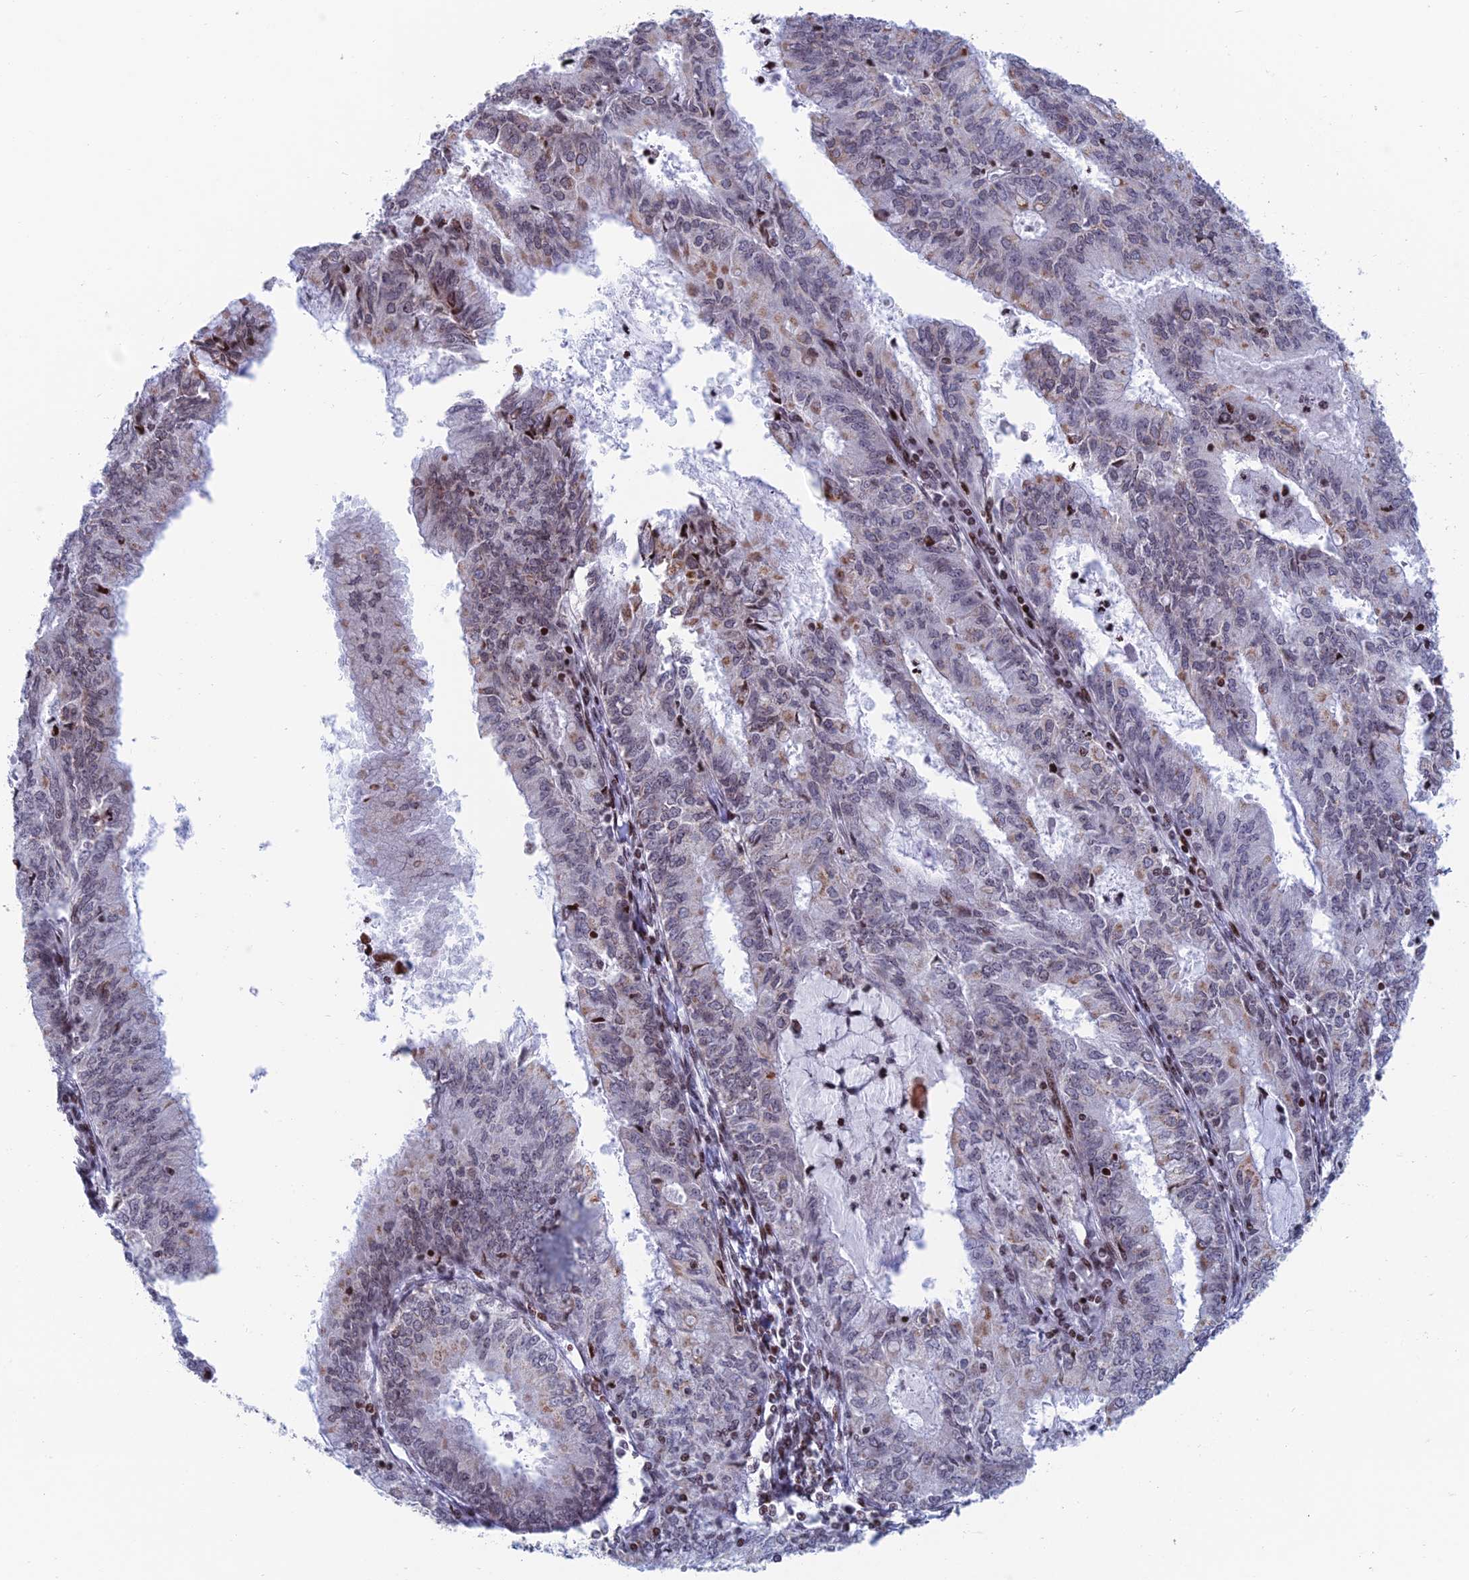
{"staining": {"intensity": "weak", "quantity": "<25%", "location": "cytoplasmic/membranous,nuclear"}, "tissue": "endometrial cancer", "cell_type": "Tumor cells", "image_type": "cancer", "snomed": [{"axis": "morphology", "description": "Adenocarcinoma, NOS"}, {"axis": "topography", "description": "Endometrium"}], "caption": "High power microscopy photomicrograph of an IHC micrograph of endometrial cancer, revealing no significant positivity in tumor cells.", "gene": "AFF3", "patient": {"sex": "female", "age": 57}}